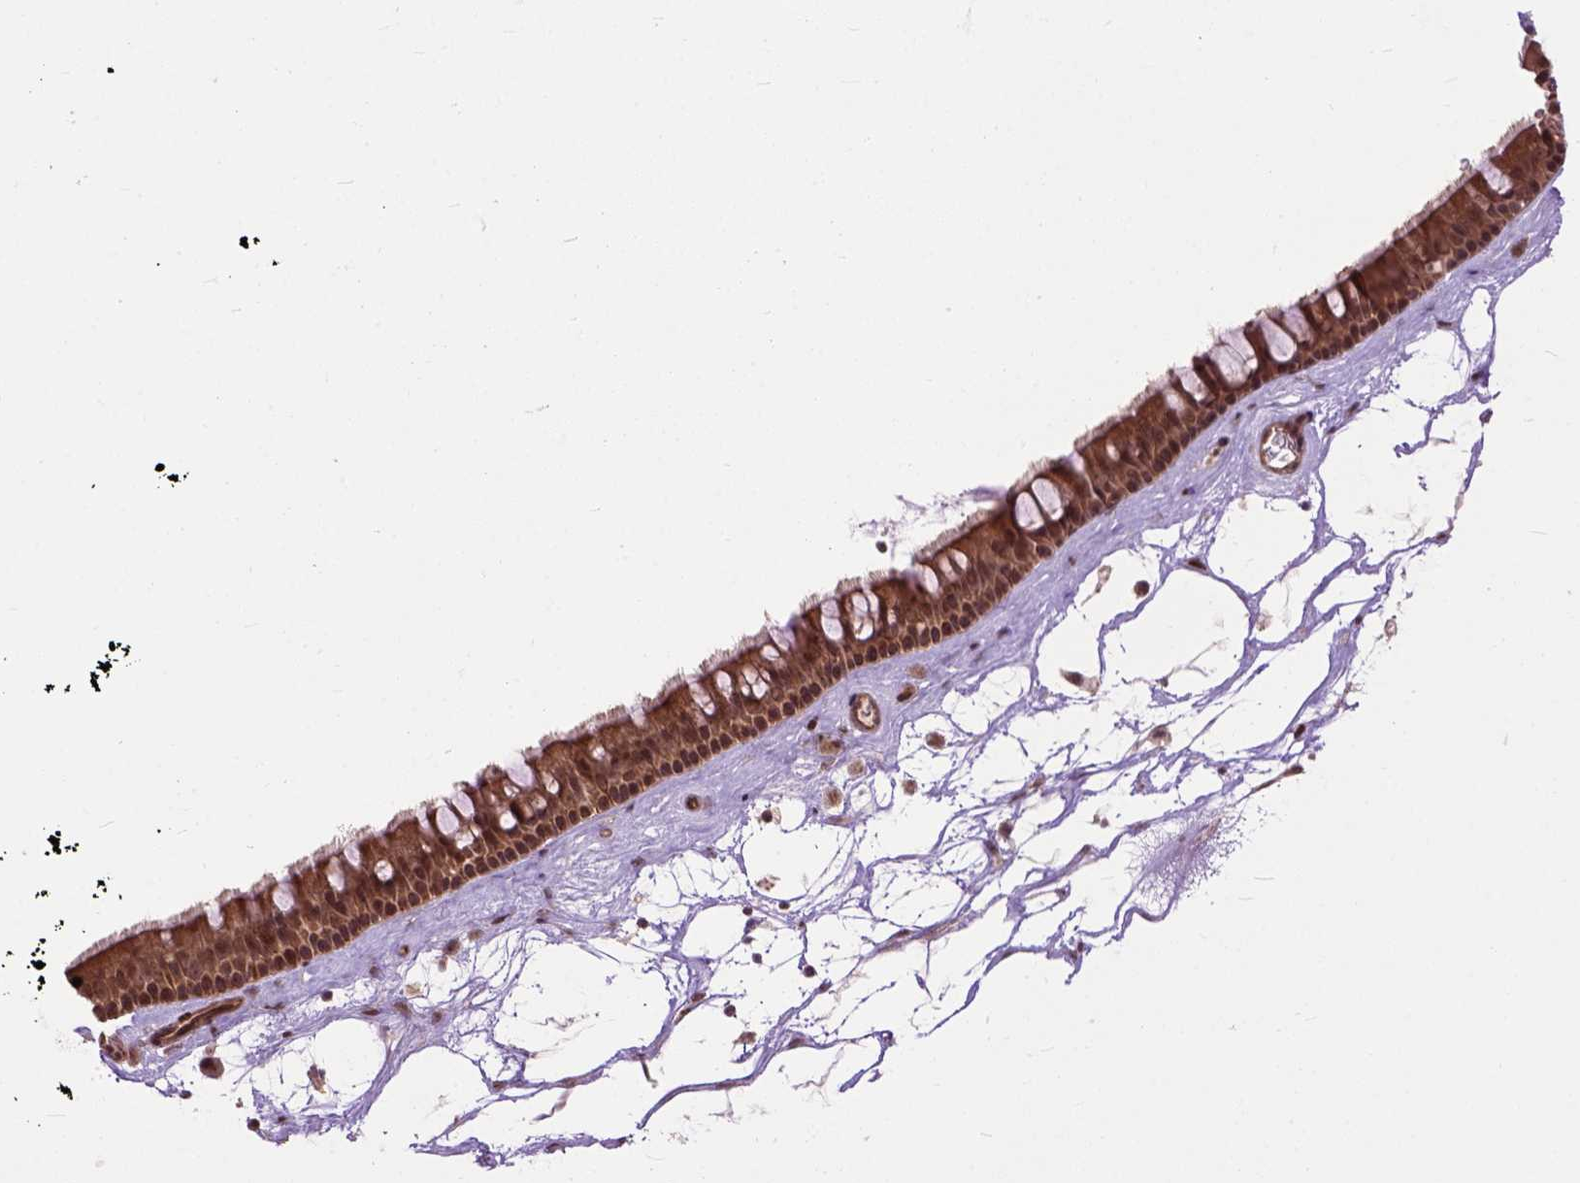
{"staining": {"intensity": "strong", "quantity": ">75%", "location": "cytoplasmic/membranous,nuclear"}, "tissue": "nasopharynx", "cell_type": "Respiratory epithelial cells", "image_type": "normal", "snomed": [{"axis": "morphology", "description": "Normal tissue, NOS"}, {"axis": "topography", "description": "Nasopharynx"}], "caption": "Unremarkable nasopharynx shows strong cytoplasmic/membranous,nuclear expression in approximately >75% of respiratory epithelial cells.", "gene": "ZNF630", "patient": {"sex": "male", "age": 68}}